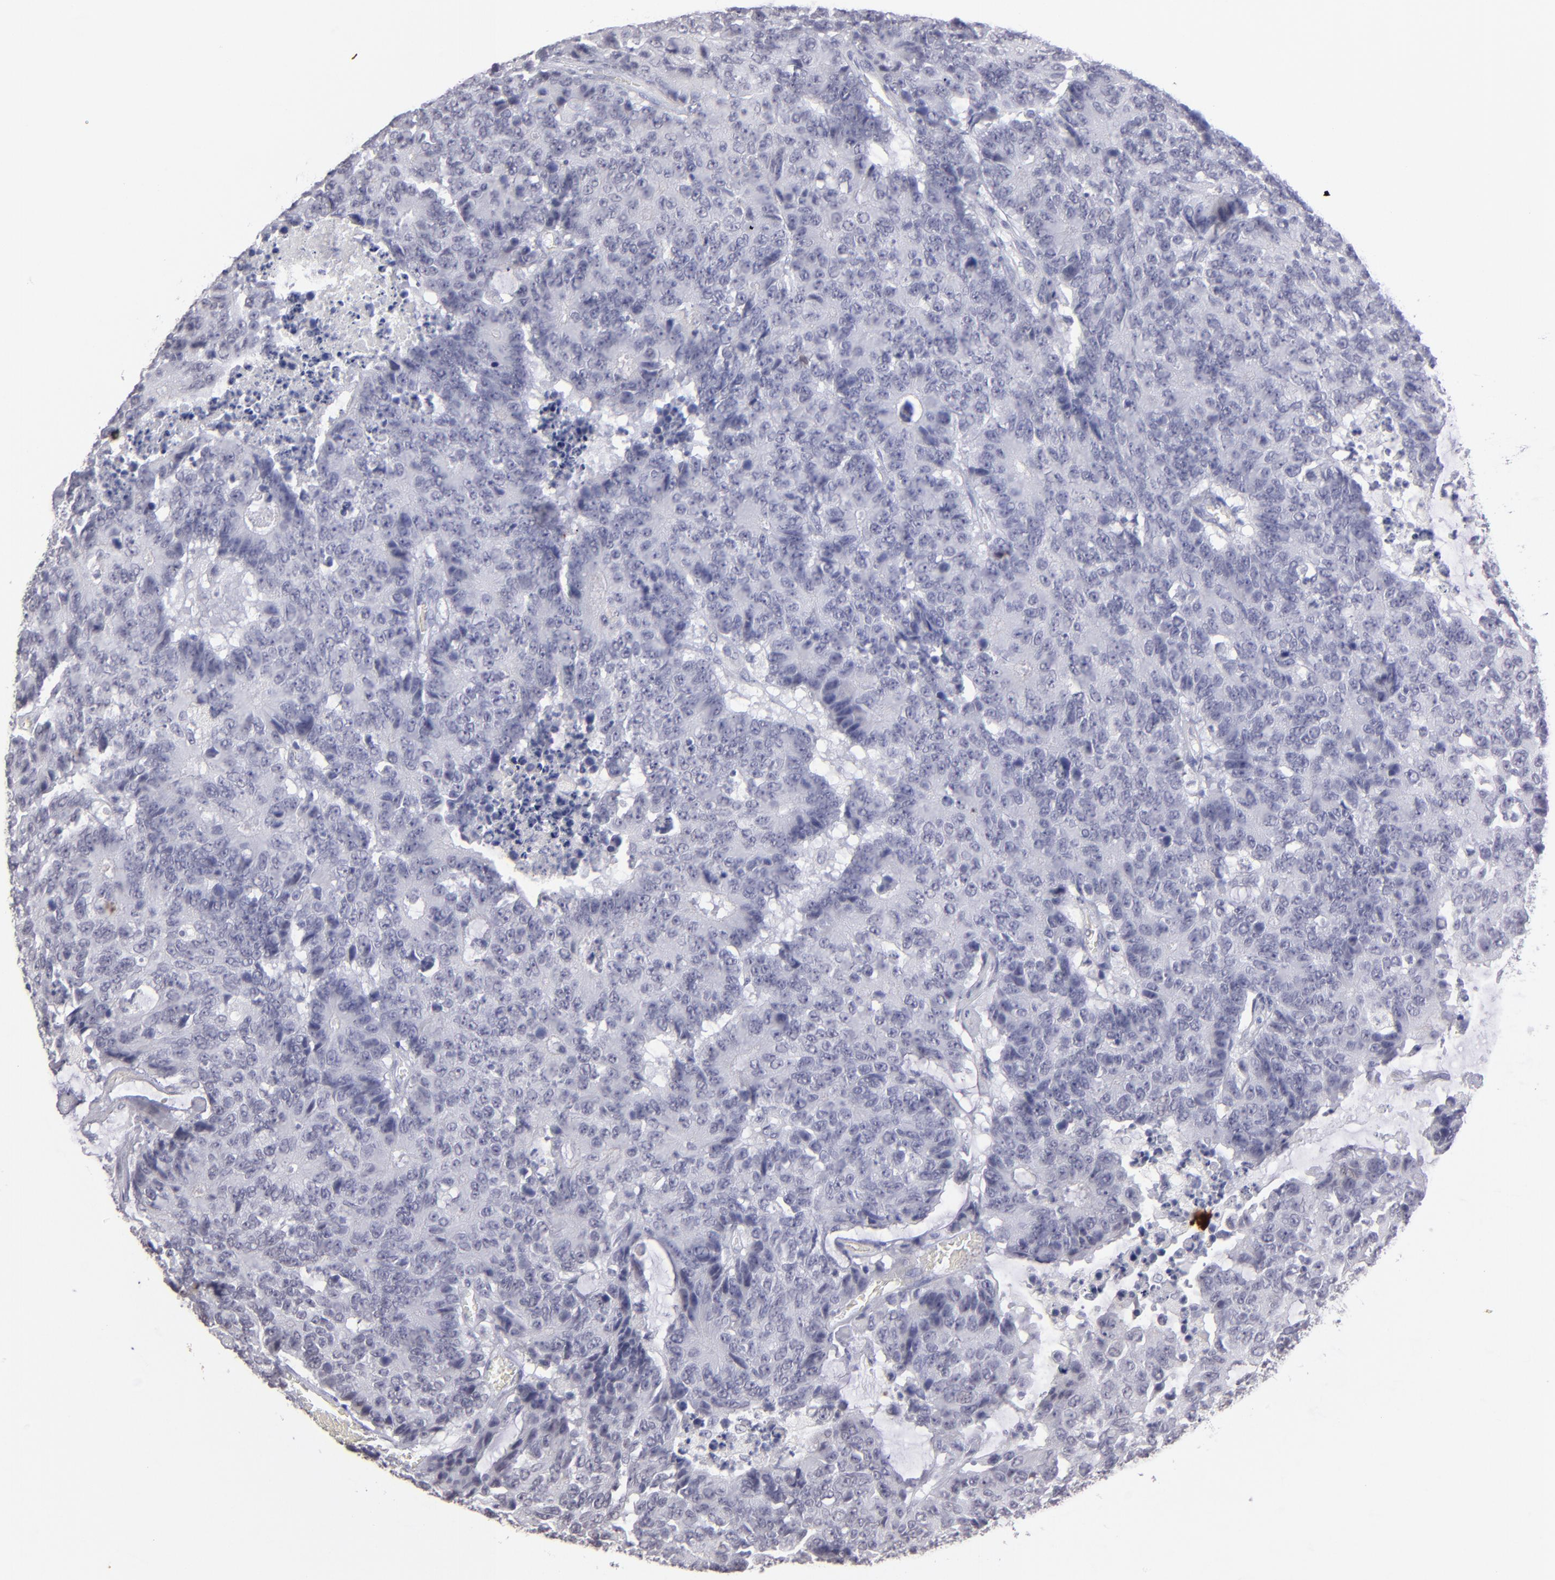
{"staining": {"intensity": "negative", "quantity": "none", "location": "none"}, "tissue": "colorectal cancer", "cell_type": "Tumor cells", "image_type": "cancer", "snomed": [{"axis": "morphology", "description": "Adenocarcinoma, NOS"}, {"axis": "topography", "description": "Colon"}], "caption": "Immunohistochemistry (IHC) of colorectal cancer demonstrates no expression in tumor cells. (DAB (3,3'-diaminobenzidine) immunohistochemistry with hematoxylin counter stain).", "gene": "ALDOB", "patient": {"sex": "female", "age": 86}}